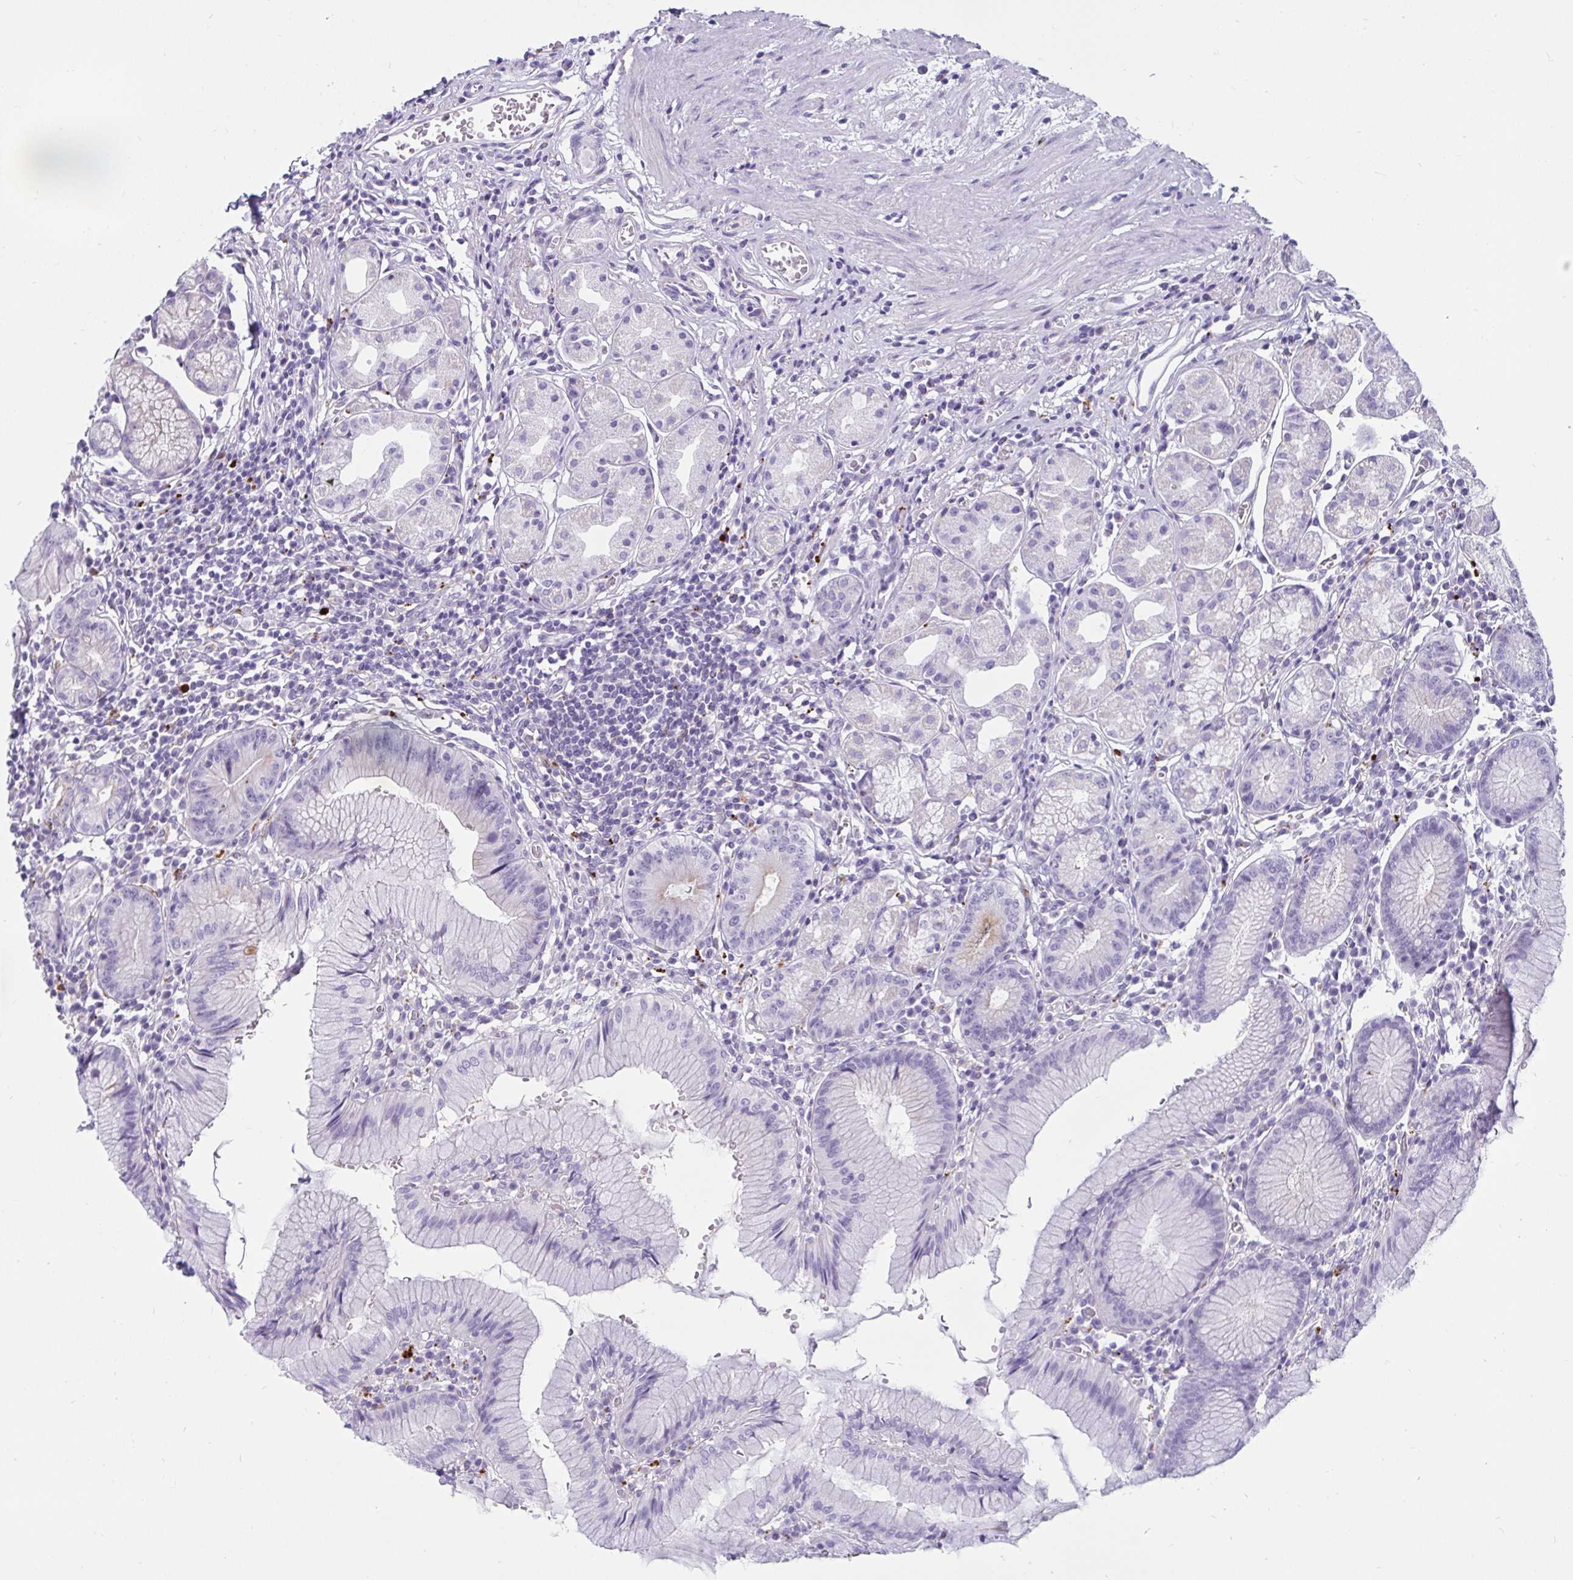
{"staining": {"intensity": "weak", "quantity": "<25%", "location": "cytoplasmic/membranous"}, "tissue": "stomach", "cell_type": "Glandular cells", "image_type": "normal", "snomed": [{"axis": "morphology", "description": "Normal tissue, NOS"}, {"axis": "topography", "description": "Stomach"}], "caption": "Glandular cells show no significant protein staining in benign stomach. (DAB (3,3'-diaminobenzidine) immunohistochemistry (IHC), high magnification).", "gene": "CTSZ", "patient": {"sex": "male", "age": 55}}